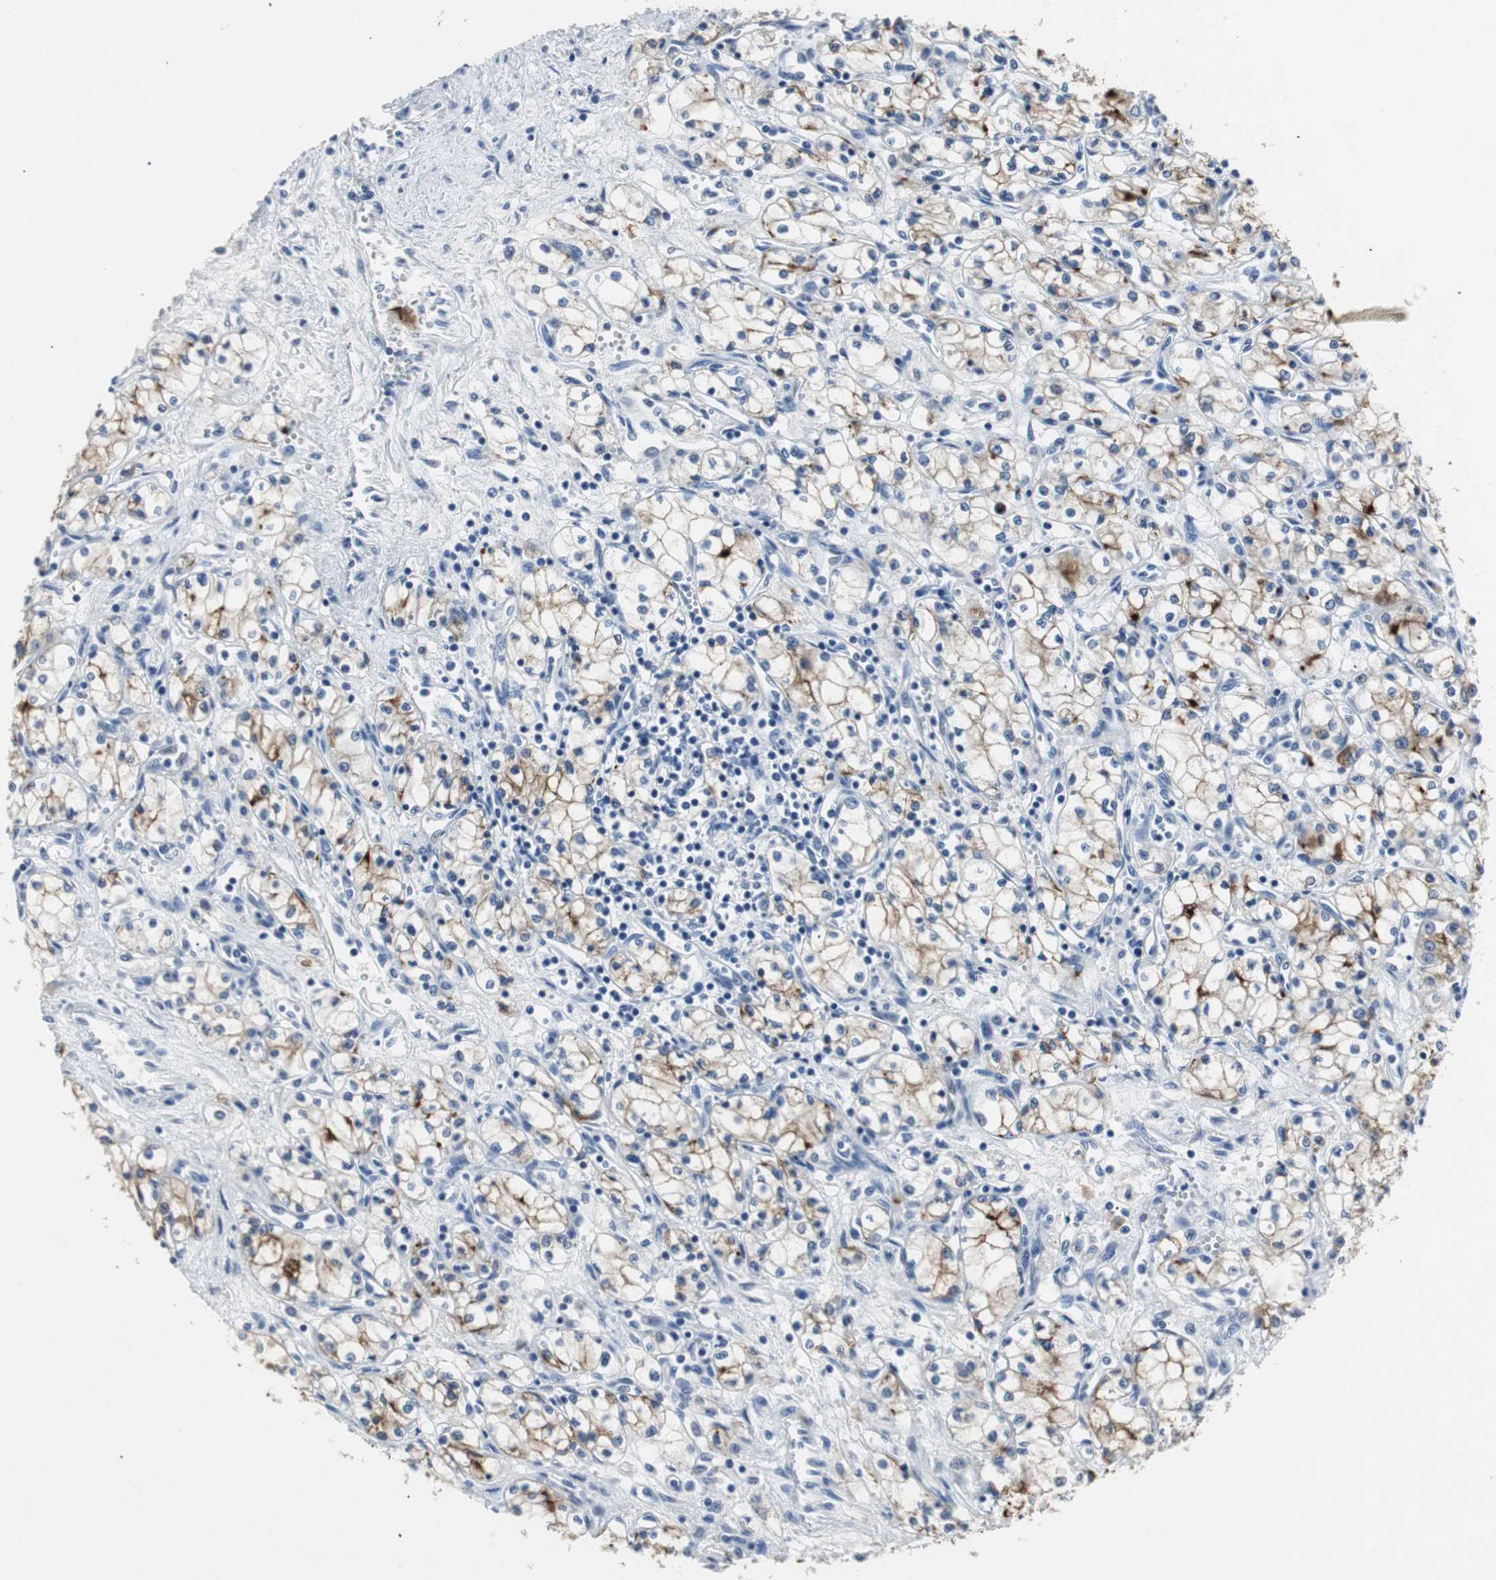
{"staining": {"intensity": "moderate", "quantity": "25%-75%", "location": "cytoplasmic/membranous"}, "tissue": "renal cancer", "cell_type": "Tumor cells", "image_type": "cancer", "snomed": [{"axis": "morphology", "description": "Normal tissue, NOS"}, {"axis": "morphology", "description": "Adenocarcinoma, NOS"}, {"axis": "topography", "description": "Kidney"}], "caption": "A high-resolution histopathology image shows IHC staining of renal adenocarcinoma, which reveals moderate cytoplasmic/membranous positivity in approximately 25%-75% of tumor cells.", "gene": "LRP2", "patient": {"sex": "male", "age": 59}}